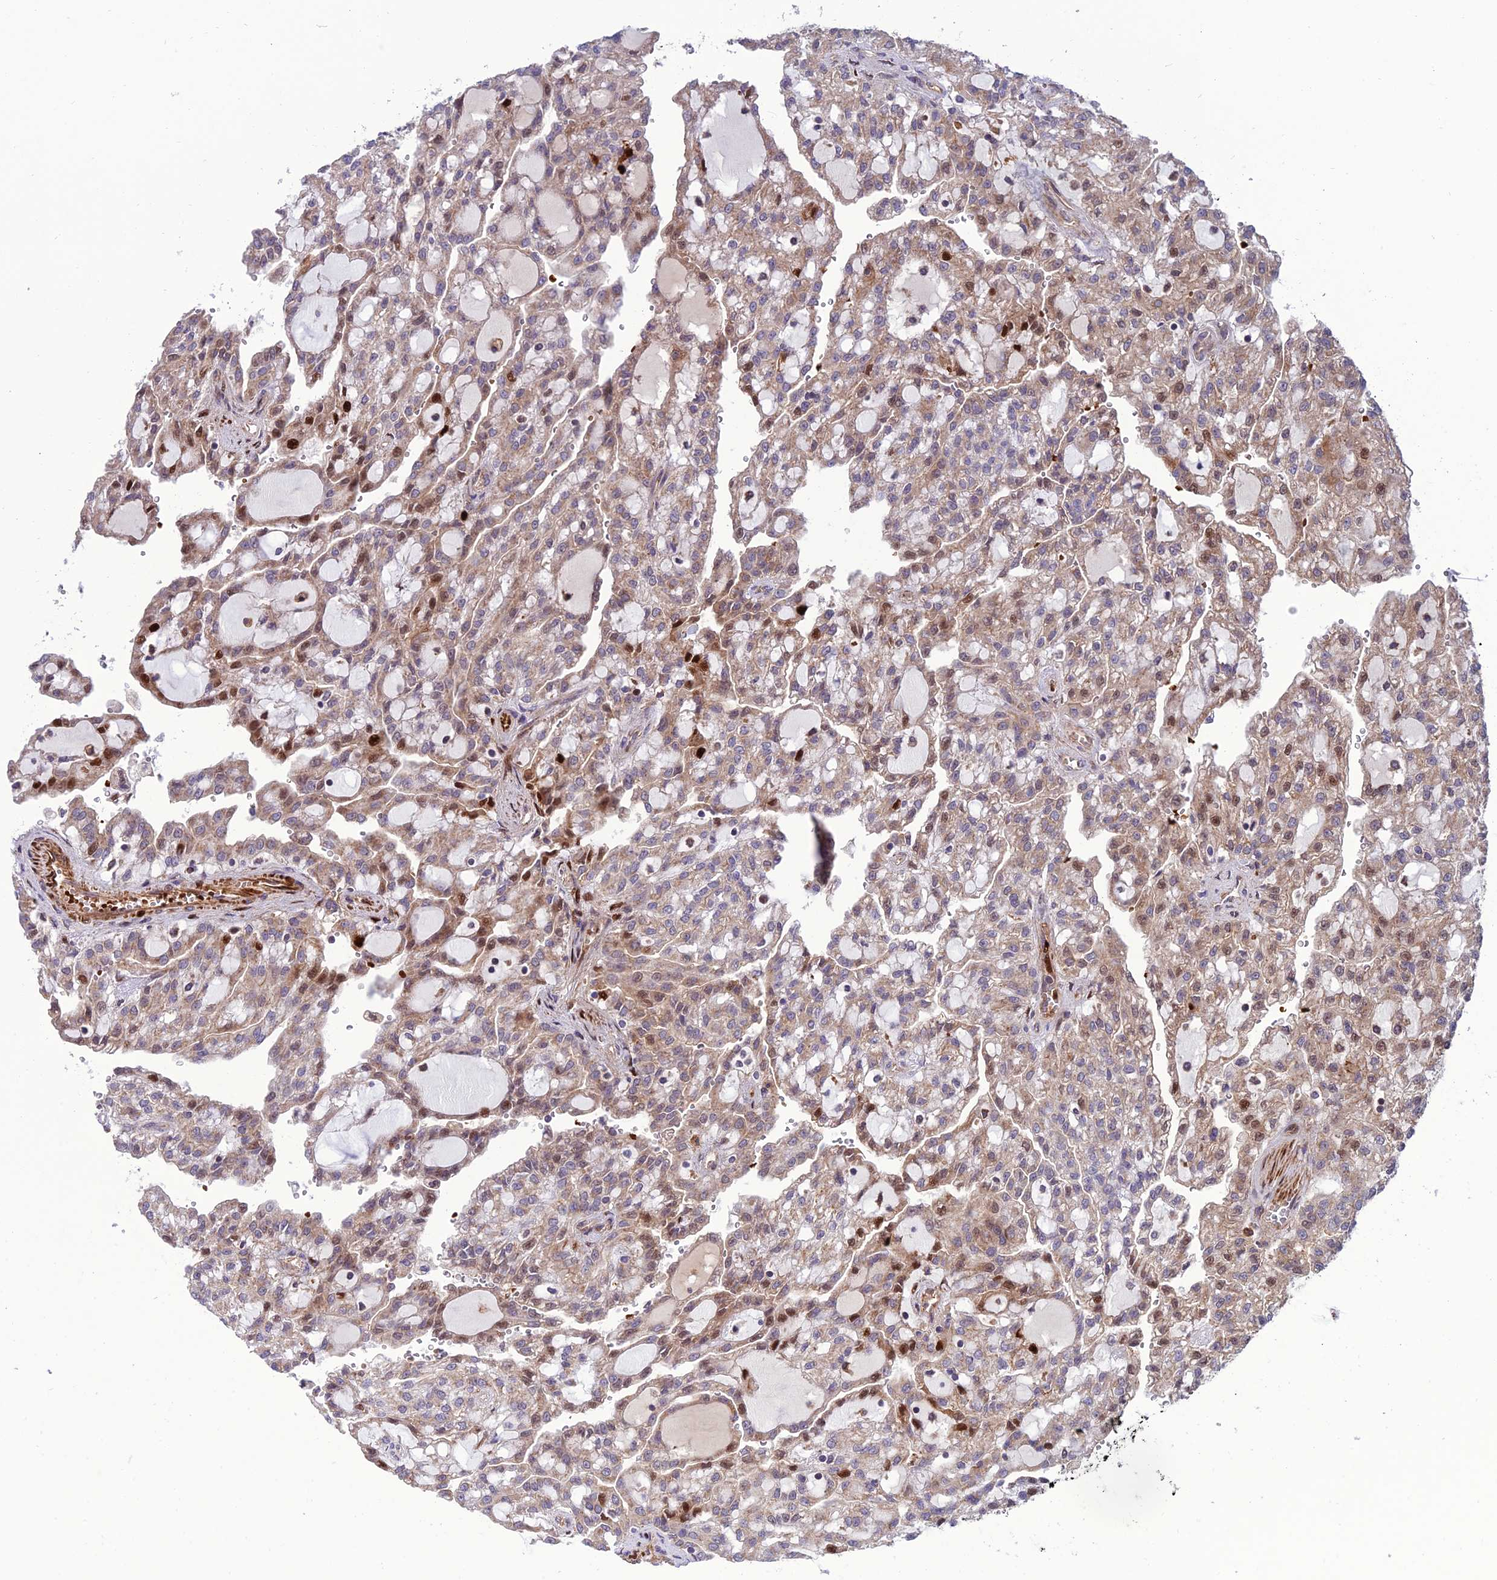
{"staining": {"intensity": "moderate", "quantity": "<25%", "location": "cytoplasmic/membranous,nuclear"}, "tissue": "renal cancer", "cell_type": "Tumor cells", "image_type": "cancer", "snomed": [{"axis": "morphology", "description": "Adenocarcinoma, NOS"}, {"axis": "topography", "description": "Kidney"}], "caption": "Protein expression analysis of human renal cancer reveals moderate cytoplasmic/membranous and nuclear positivity in about <25% of tumor cells. Nuclei are stained in blue.", "gene": "TNIP3", "patient": {"sex": "male", "age": 63}}